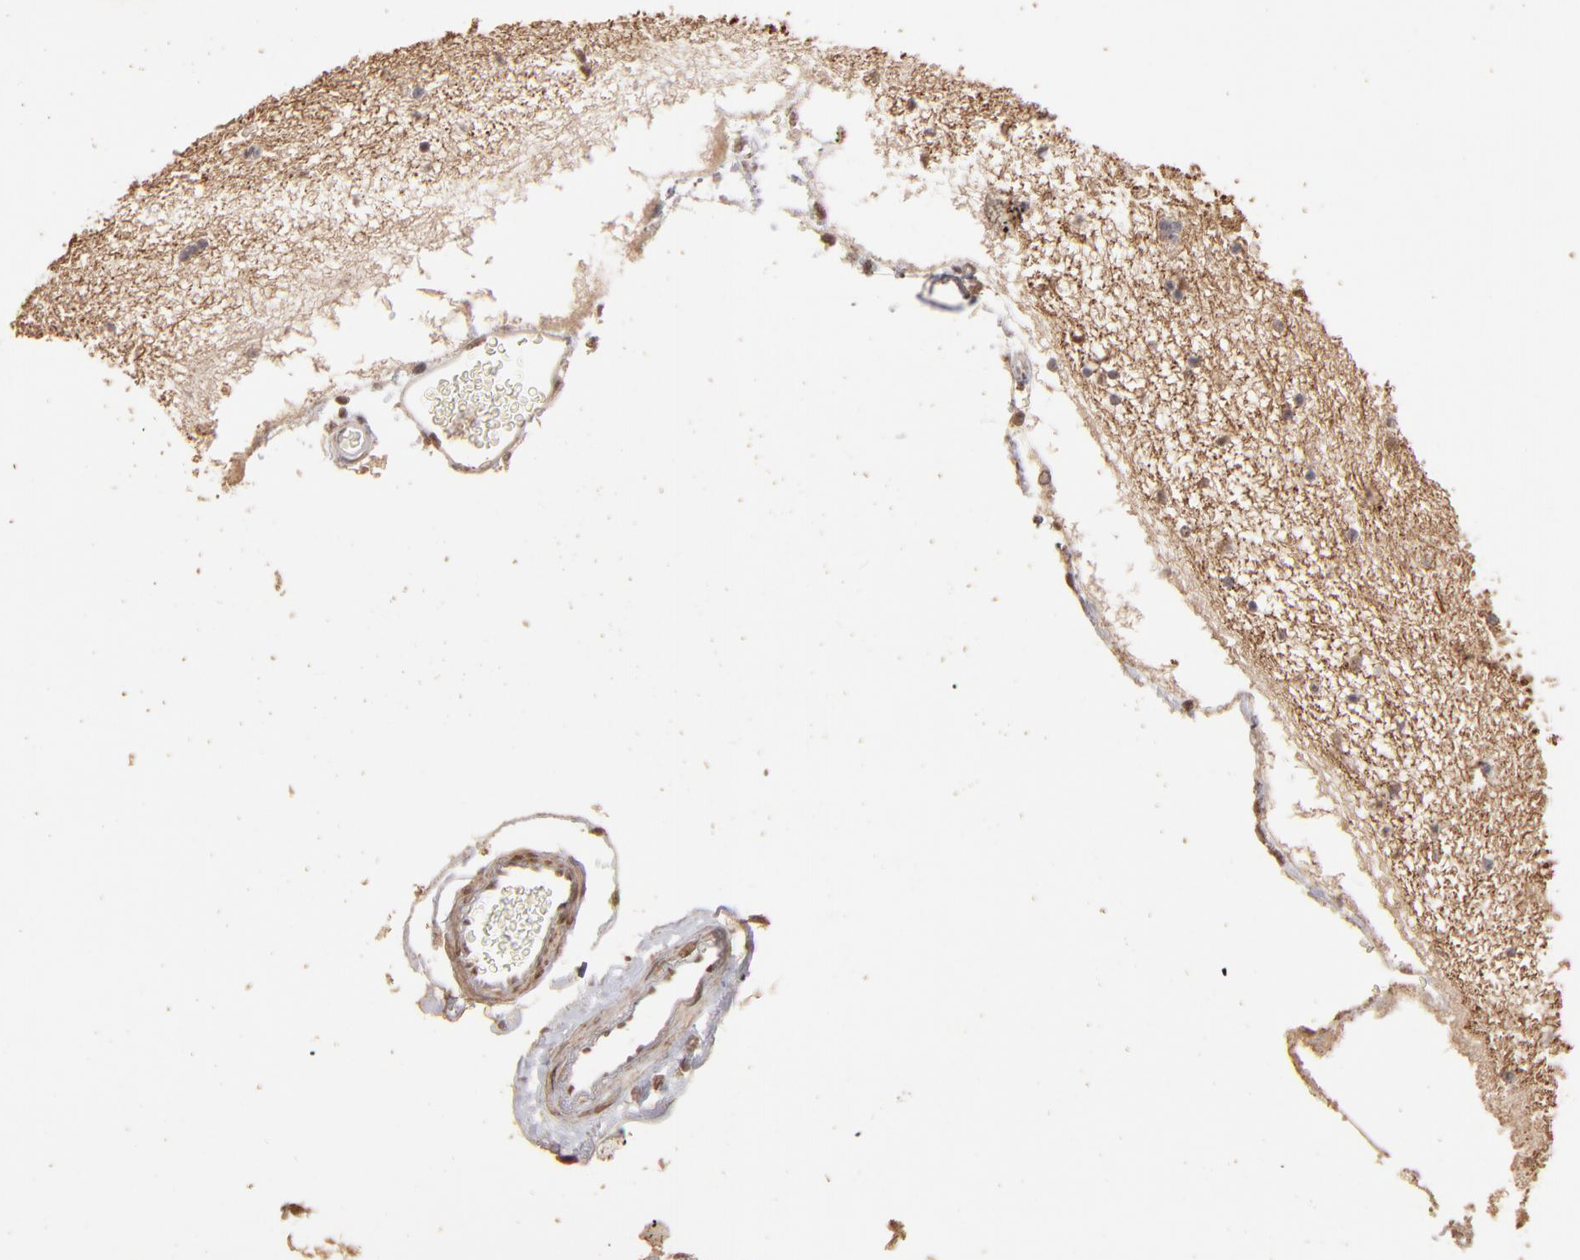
{"staining": {"intensity": "weak", "quantity": "25%-75%", "location": "nuclear"}, "tissue": "hippocampus", "cell_type": "Glial cells", "image_type": "normal", "snomed": [{"axis": "morphology", "description": "Normal tissue, NOS"}, {"axis": "topography", "description": "Hippocampus"}], "caption": "Immunohistochemistry (IHC) image of unremarkable human hippocampus stained for a protein (brown), which demonstrates low levels of weak nuclear expression in approximately 25%-75% of glial cells.", "gene": "CLOCK", "patient": {"sex": "female", "age": 54}}